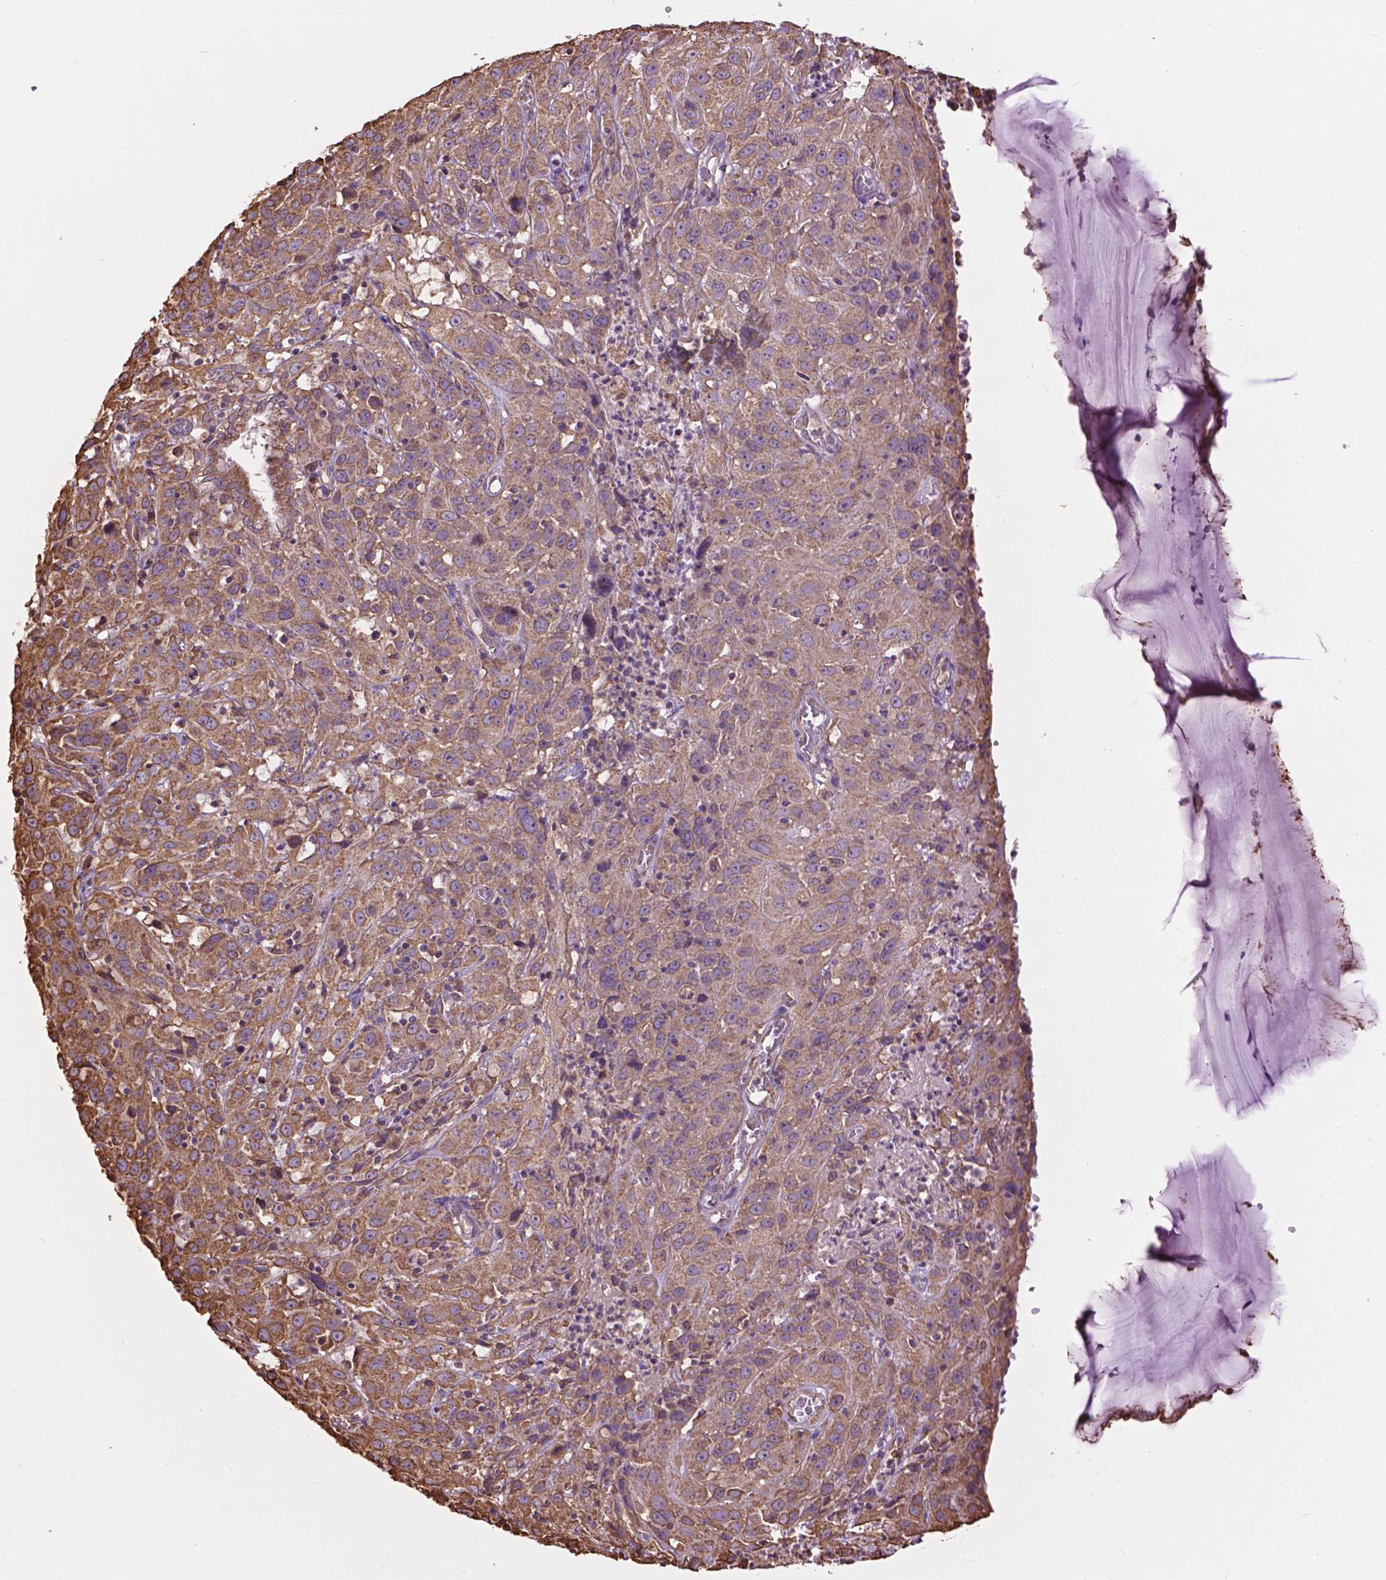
{"staining": {"intensity": "moderate", "quantity": ">75%", "location": "cytoplasmic/membranous"}, "tissue": "cervical cancer", "cell_type": "Tumor cells", "image_type": "cancer", "snomed": [{"axis": "morphology", "description": "Squamous cell carcinoma, NOS"}, {"axis": "topography", "description": "Cervix"}], "caption": "This is an image of IHC staining of cervical cancer (squamous cell carcinoma), which shows moderate positivity in the cytoplasmic/membranous of tumor cells.", "gene": "PPP2R5E", "patient": {"sex": "female", "age": 32}}